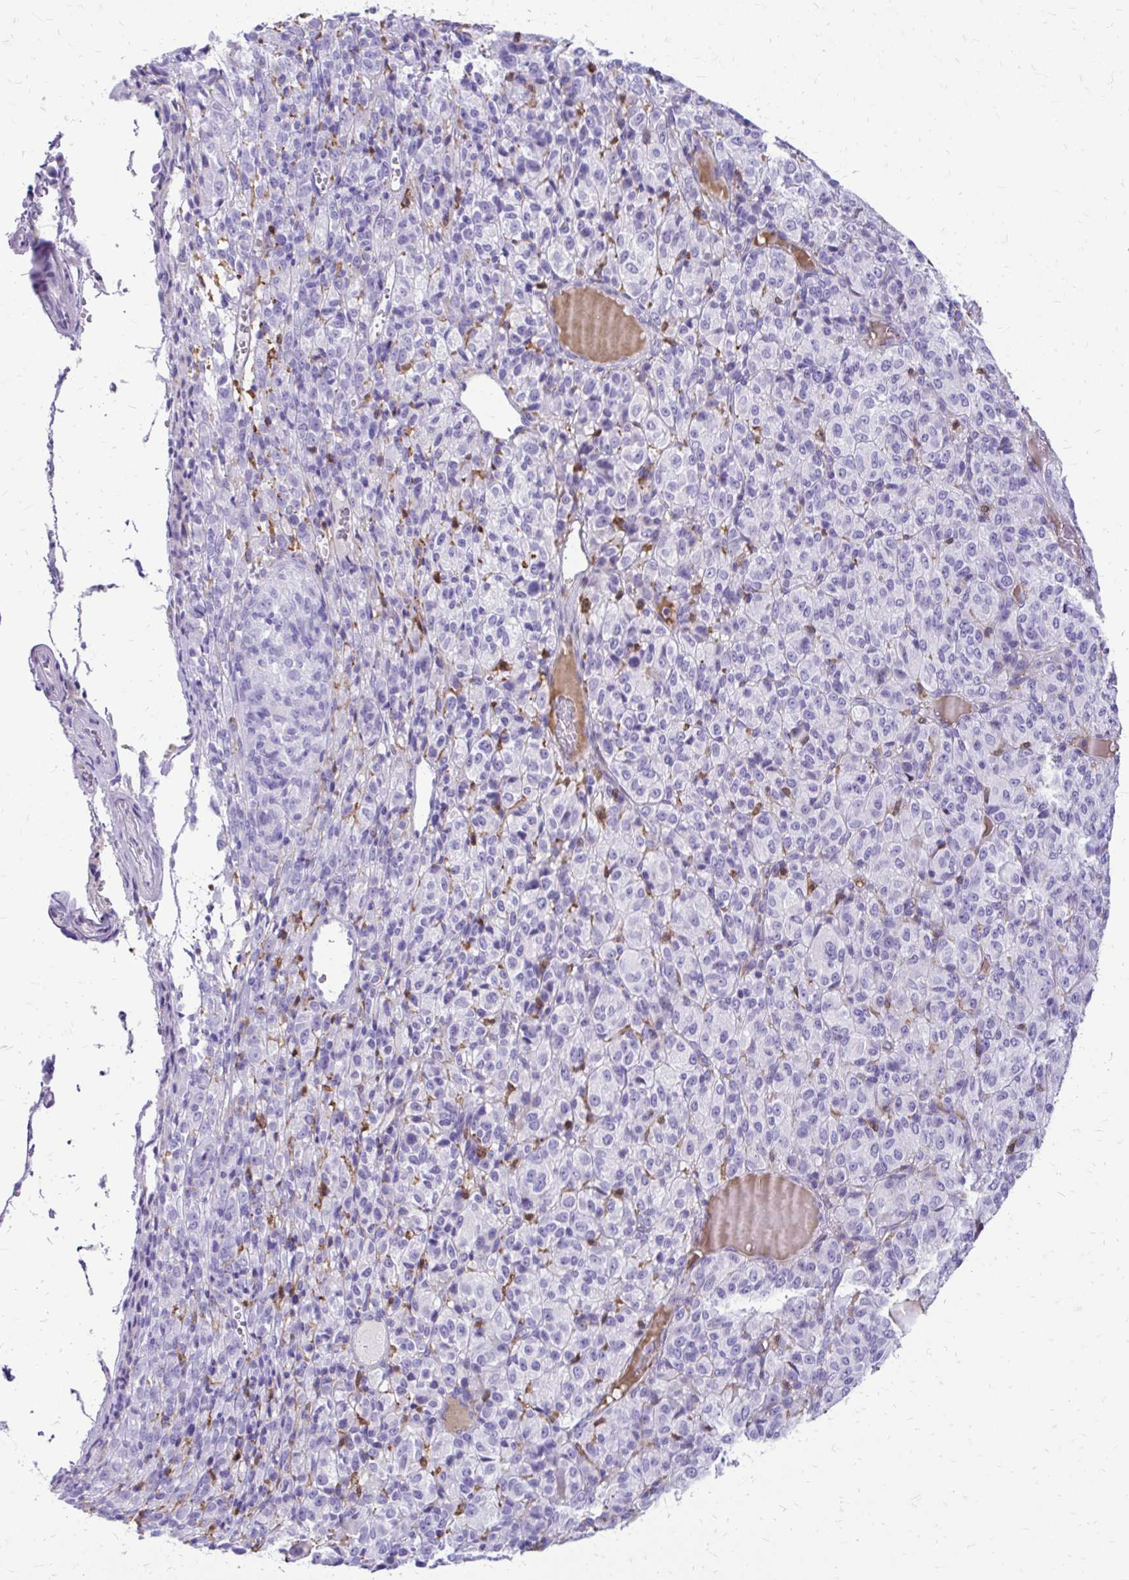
{"staining": {"intensity": "negative", "quantity": "none", "location": "none"}, "tissue": "melanoma", "cell_type": "Tumor cells", "image_type": "cancer", "snomed": [{"axis": "morphology", "description": "Malignant melanoma, Metastatic site"}, {"axis": "topography", "description": "Brain"}], "caption": "This is an IHC photomicrograph of malignant melanoma (metastatic site). There is no staining in tumor cells.", "gene": "SIGLEC11", "patient": {"sex": "female", "age": 56}}